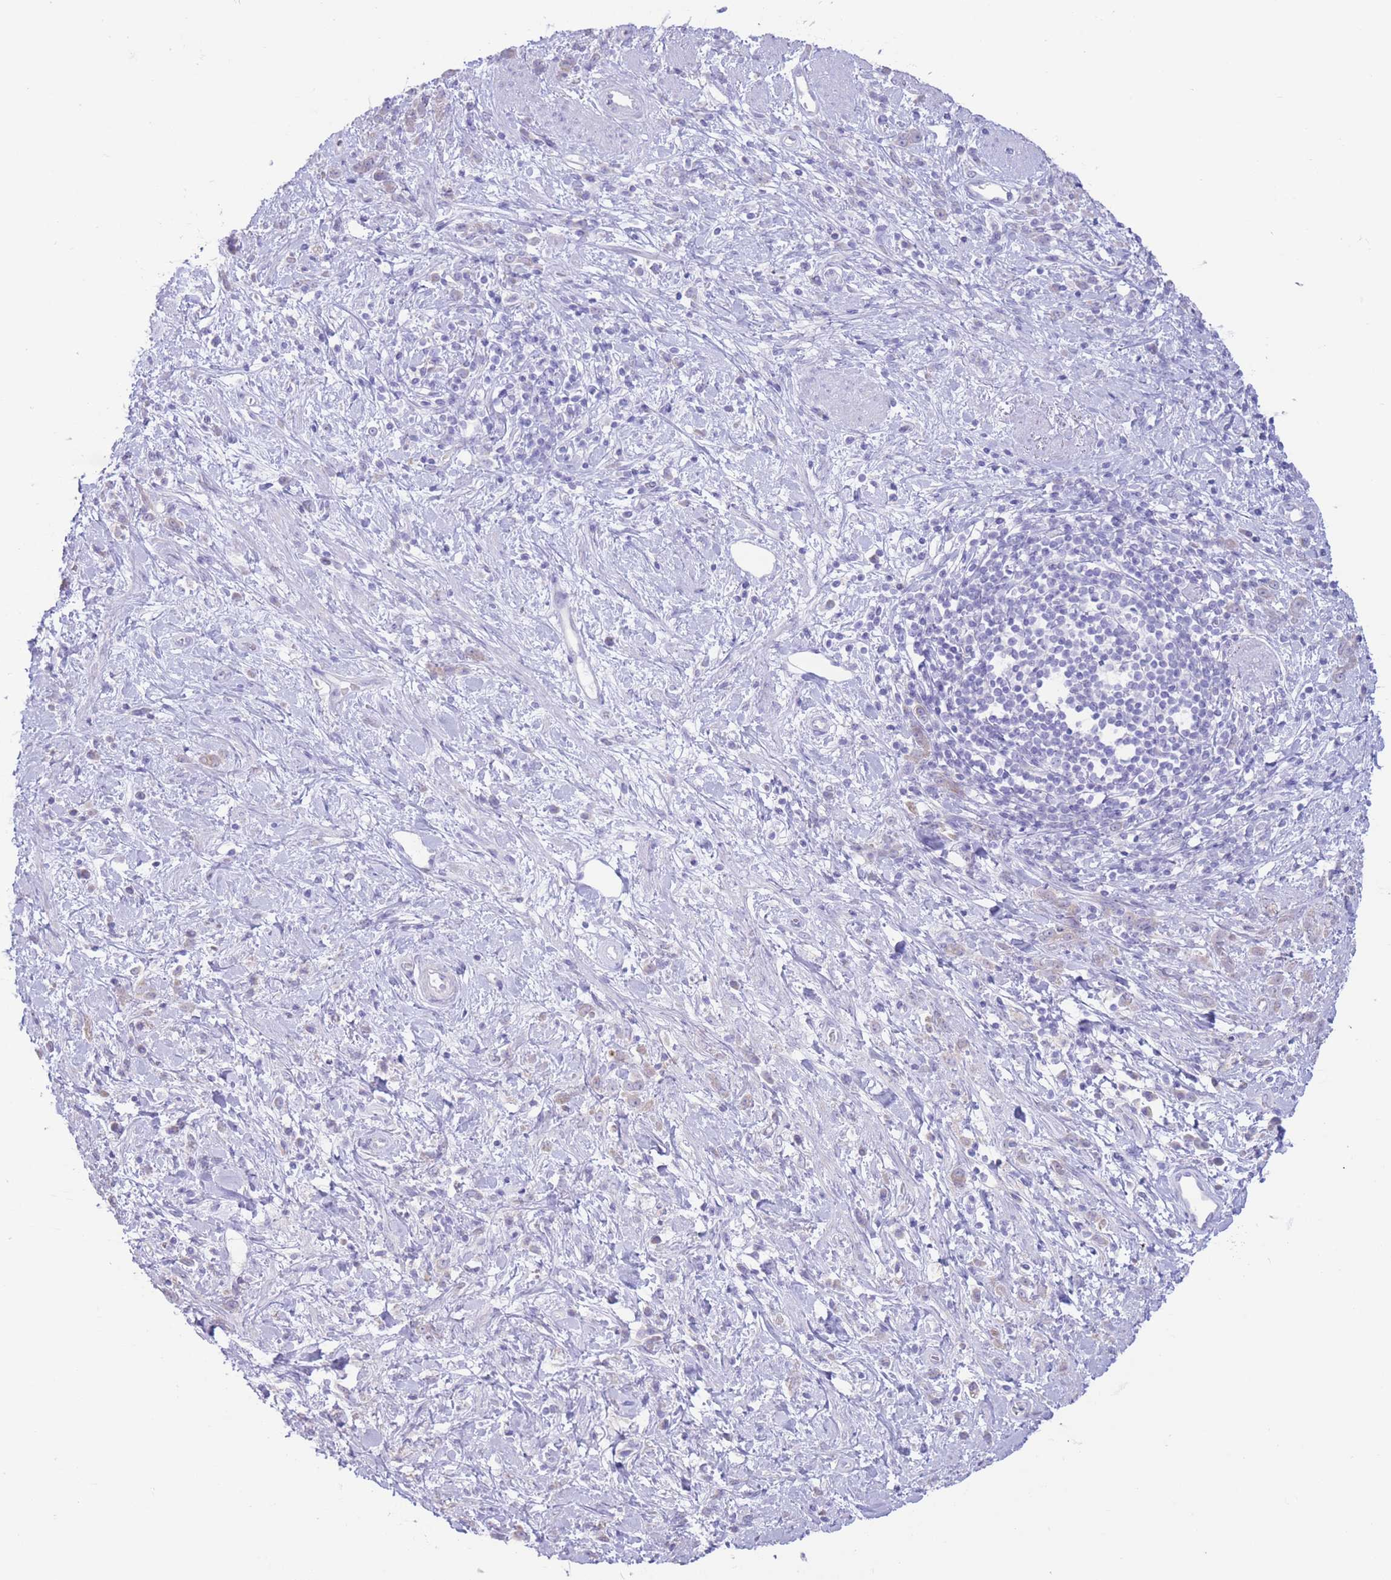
{"staining": {"intensity": "negative", "quantity": "none", "location": "none"}, "tissue": "stomach cancer", "cell_type": "Tumor cells", "image_type": "cancer", "snomed": [{"axis": "morphology", "description": "Adenocarcinoma, NOS"}, {"axis": "topography", "description": "Stomach"}], "caption": "Stomach adenocarcinoma was stained to show a protein in brown. There is no significant expression in tumor cells.", "gene": "FAH", "patient": {"sex": "female", "age": 60}}